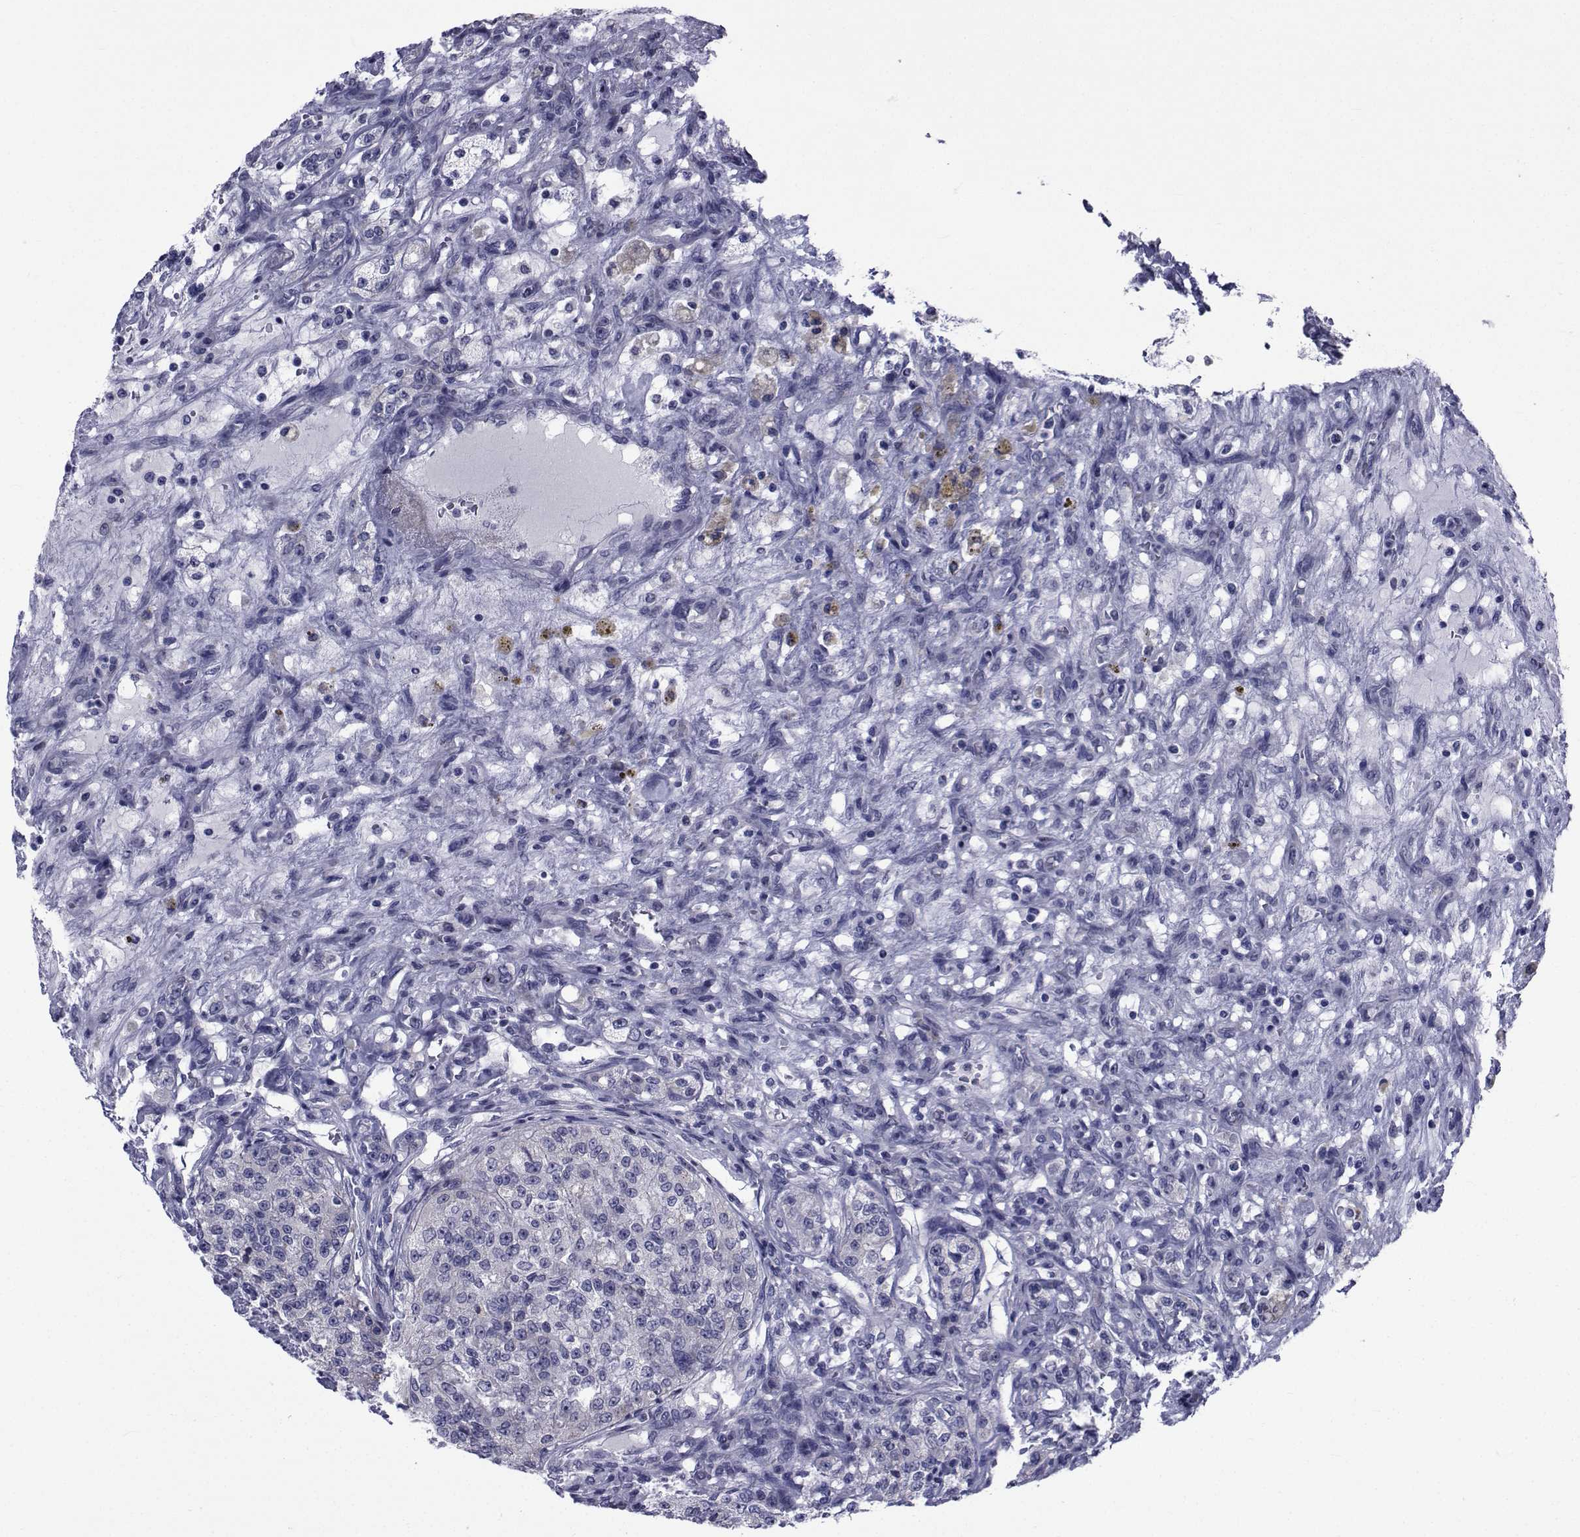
{"staining": {"intensity": "negative", "quantity": "none", "location": "none"}, "tissue": "renal cancer", "cell_type": "Tumor cells", "image_type": "cancer", "snomed": [{"axis": "morphology", "description": "Adenocarcinoma, NOS"}, {"axis": "topography", "description": "Kidney"}], "caption": "An IHC image of renal adenocarcinoma is shown. There is no staining in tumor cells of renal adenocarcinoma.", "gene": "ROPN1", "patient": {"sex": "female", "age": 63}}